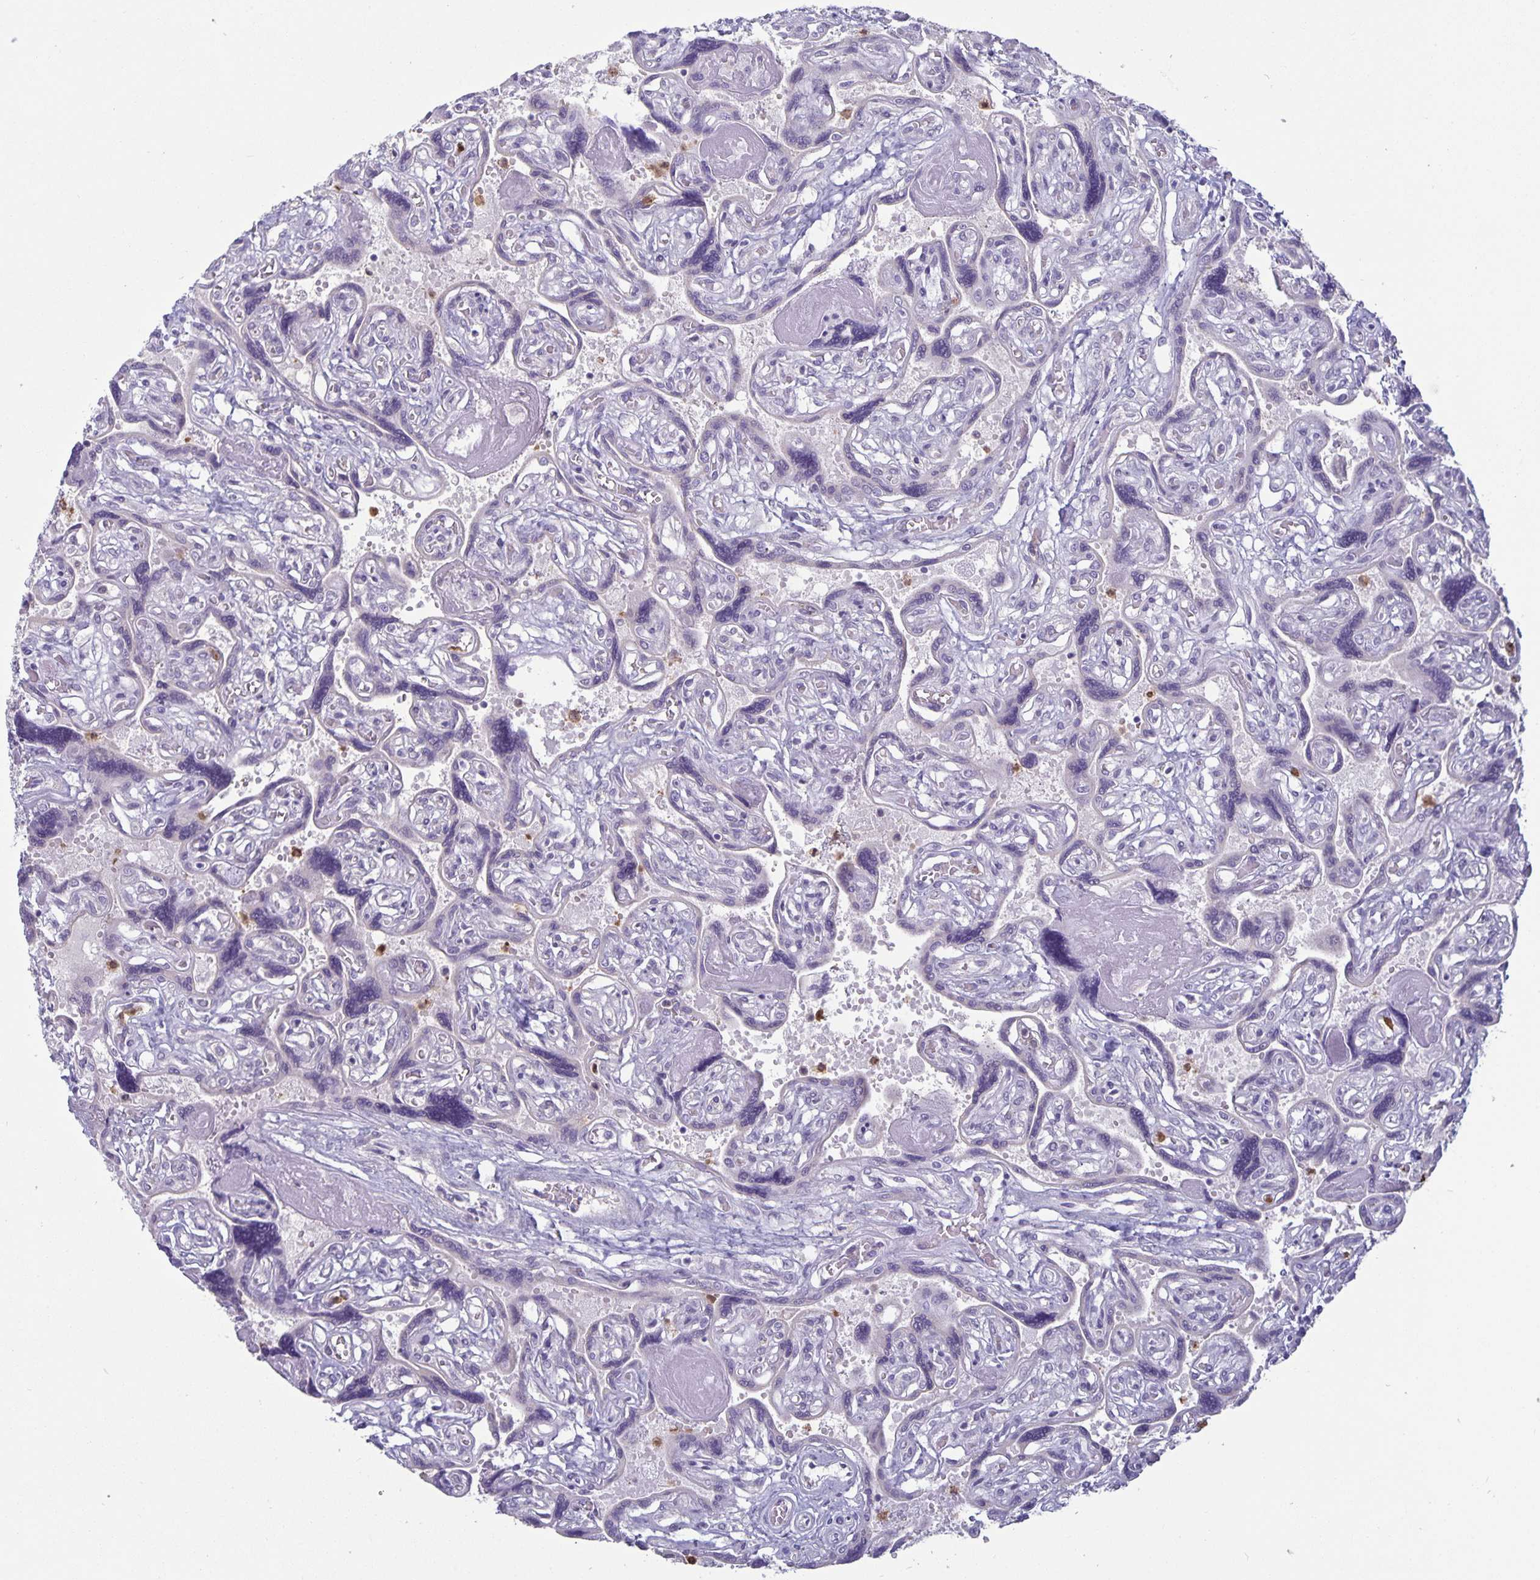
{"staining": {"intensity": "negative", "quantity": "none", "location": "none"}, "tissue": "placenta", "cell_type": "Decidual cells", "image_type": "normal", "snomed": [{"axis": "morphology", "description": "Normal tissue, NOS"}, {"axis": "topography", "description": "Placenta"}], "caption": "Placenta was stained to show a protein in brown. There is no significant positivity in decidual cells.", "gene": "PLCB3", "patient": {"sex": "female", "age": 32}}